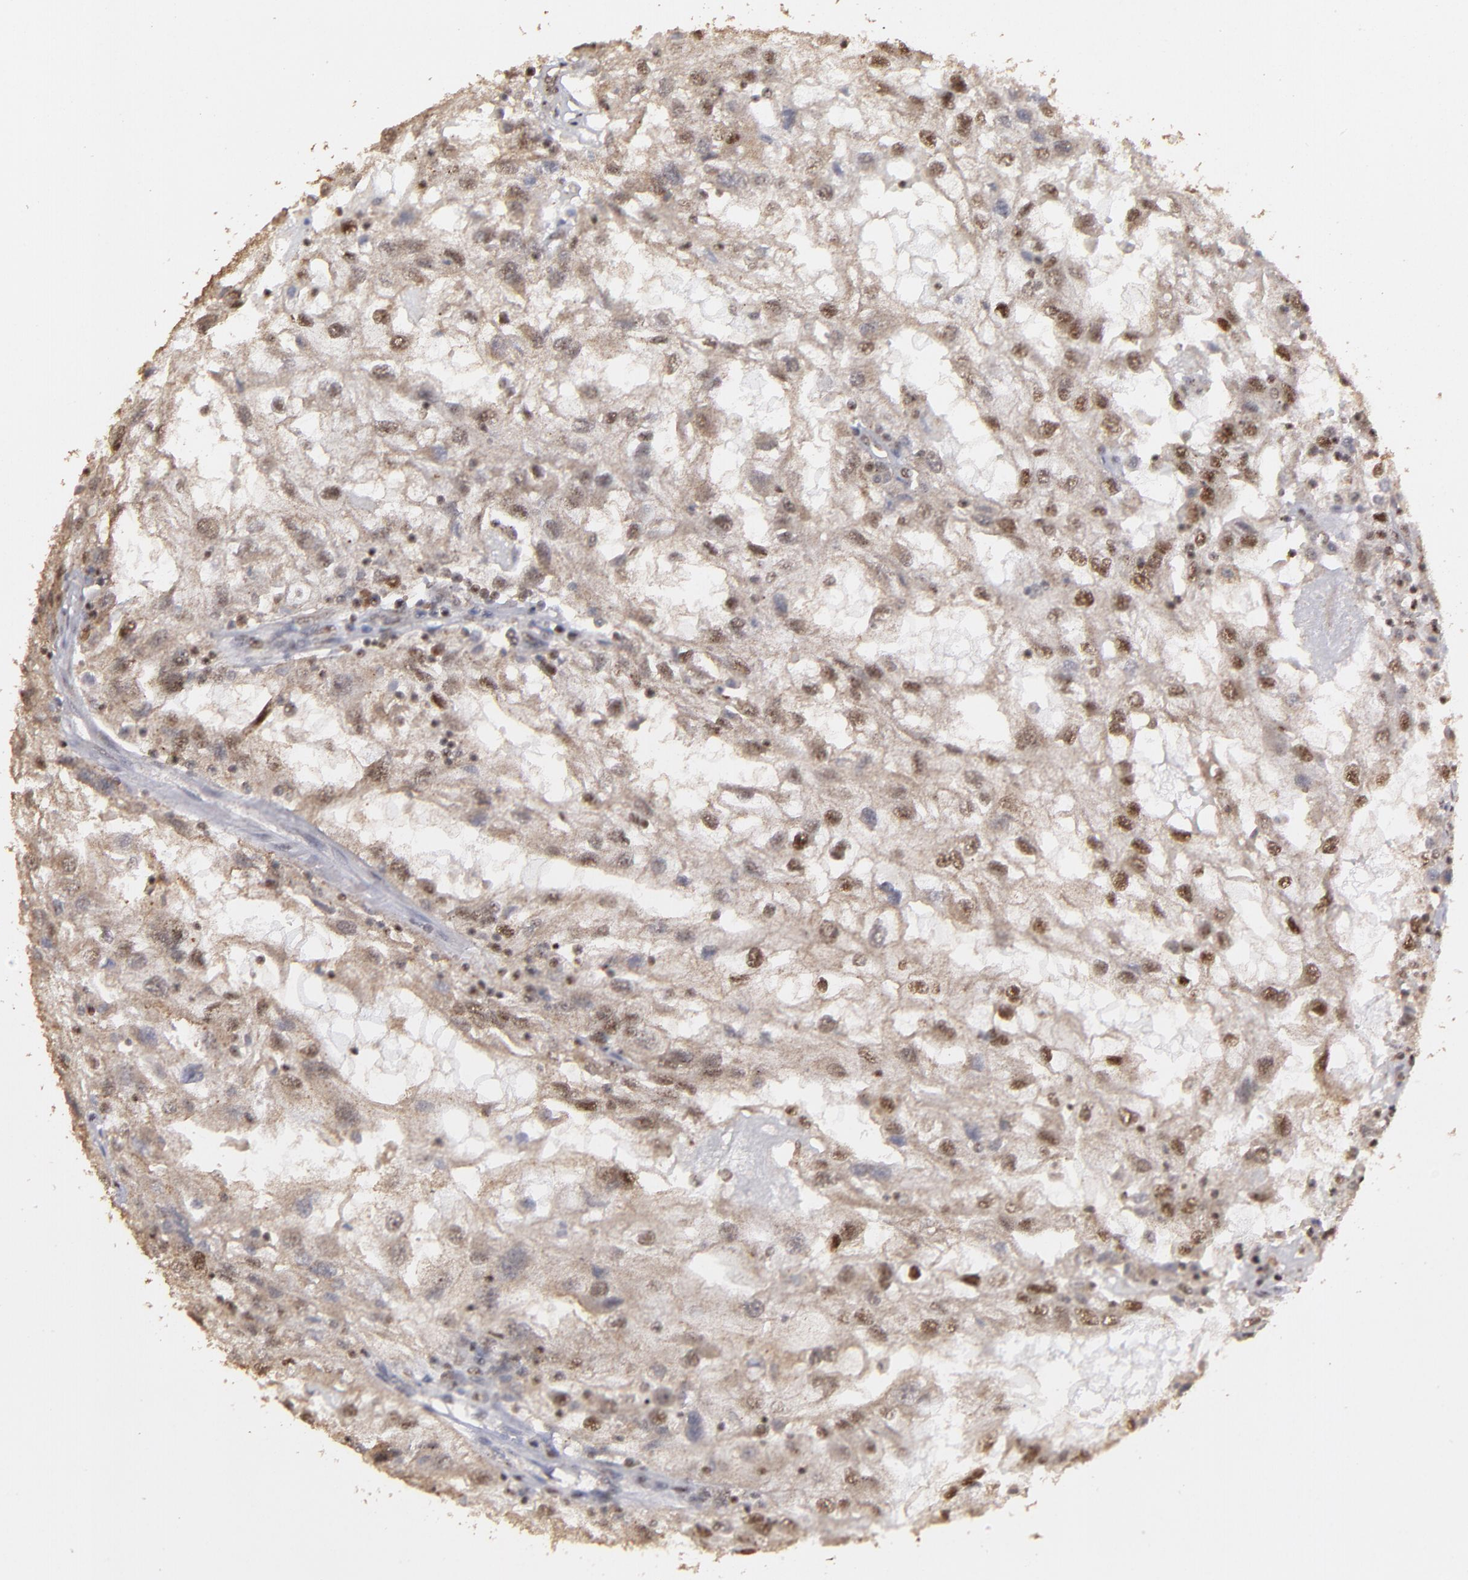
{"staining": {"intensity": "moderate", "quantity": ">75%", "location": "cytoplasmic/membranous,nuclear"}, "tissue": "renal cancer", "cell_type": "Tumor cells", "image_type": "cancer", "snomed": [{"axis": "morphology", "description": "Normal tissue, NOS"}, {"axis": "morphology", "description": "Adenocarcinoma, NOS"}, {"axis": "topography", "description": "Kidney"}], "caption": "High-power microscopy captured an IHC micrograph of adenocarcinoma (renal), revealing moderate cytoplasmic/membranous and nuclear positivity in approximately >75% of tumor cells.", "gene": "ARNT", "patient": {"sex": "male", "age": 71}}